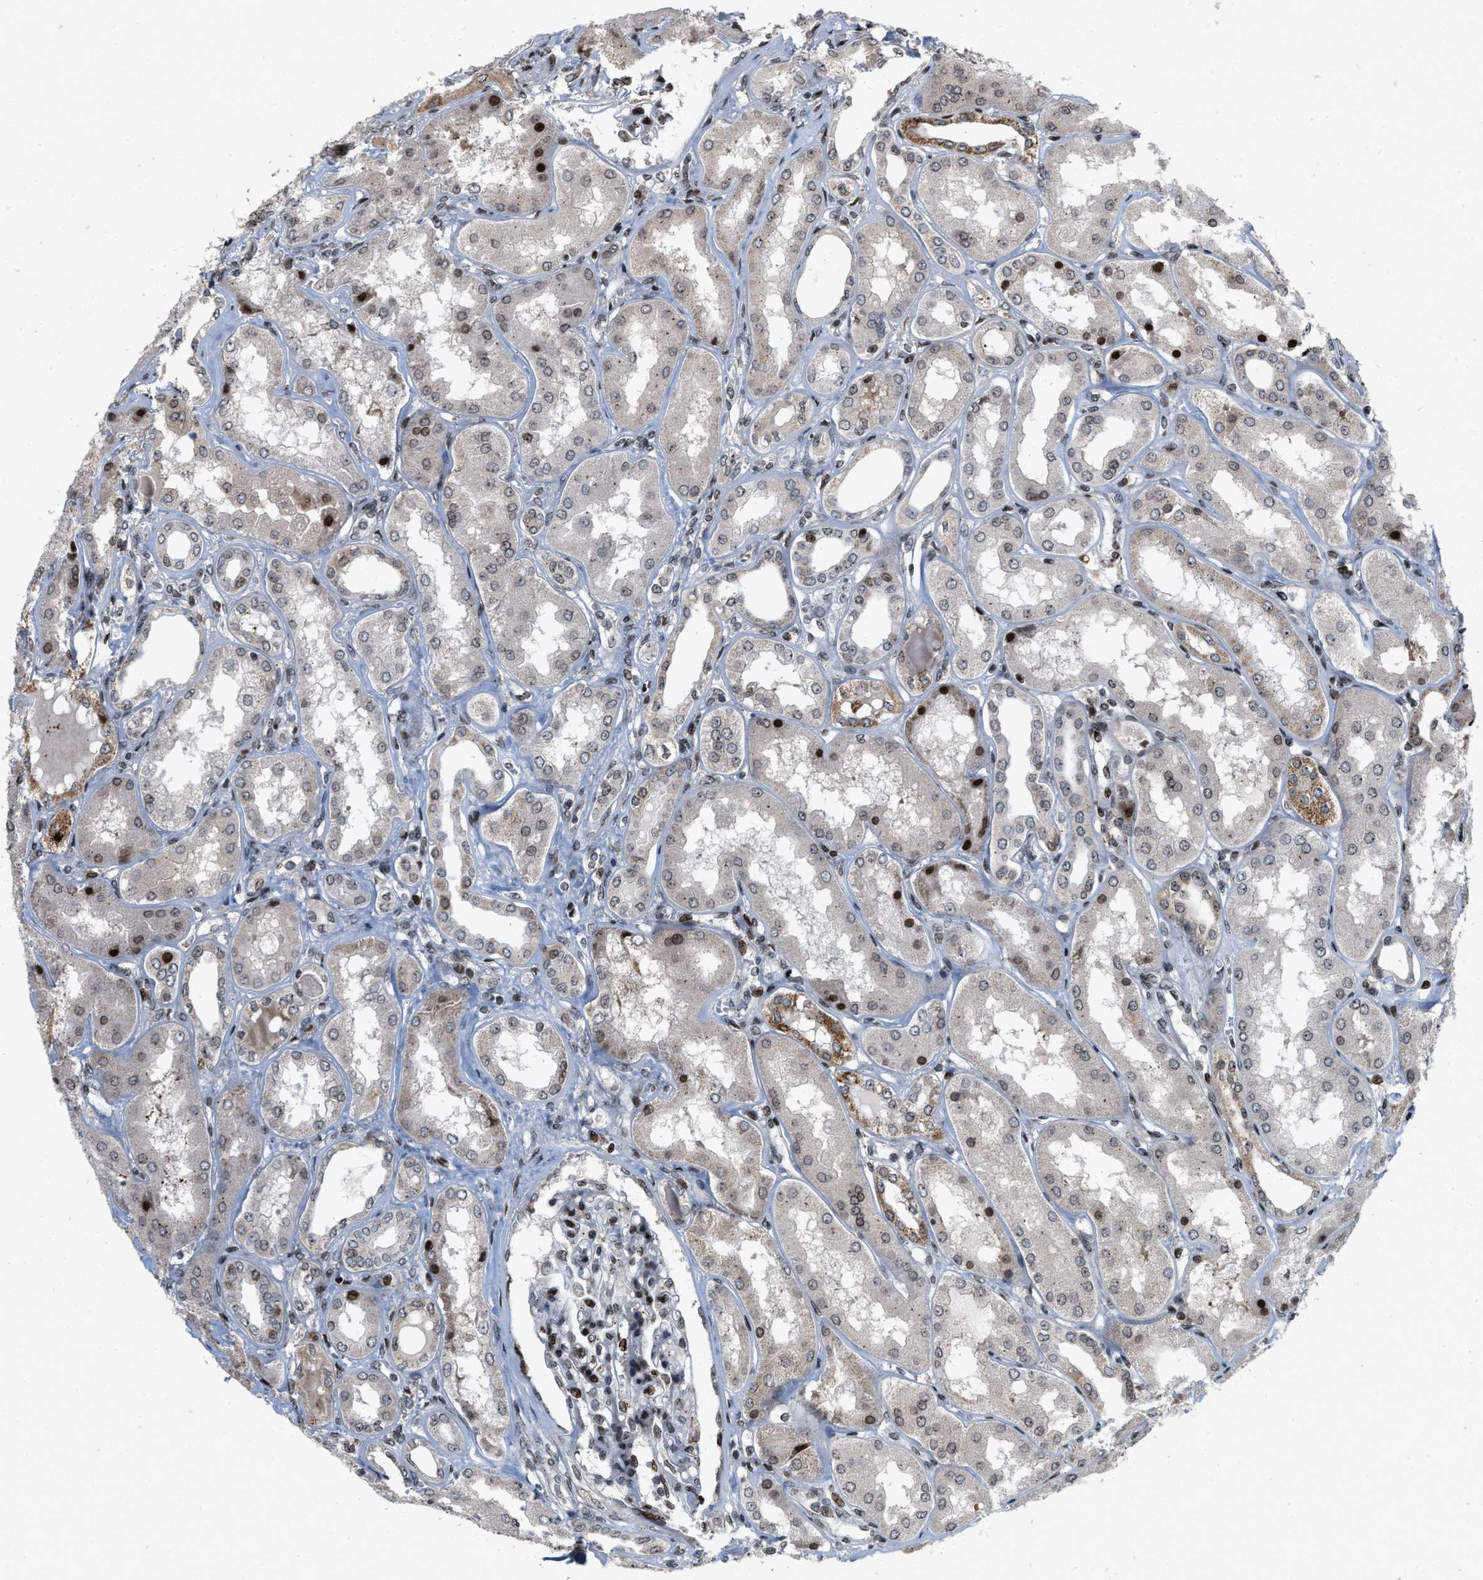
{"staining": {"intensity": "strong", "quantity": ">75%", "location": "nuclear"}, "tissue": "kidney", "cell_type": "Cells in glomeruli", "image_type": "normal", "snomed": [{"axis": "morphology", "description": "Normal tissue, NOS"}, {"axis": "topography", "description": "Kidney"}], "caption": "High-power microscopy captured an immunohistochemistry histopathology image of normal kidney, revealing strong nuclear expression in approximately >75% of cells in glomeruli.", "gene": "PDZD2", "patient": {"sex": "female", "age": 56}}